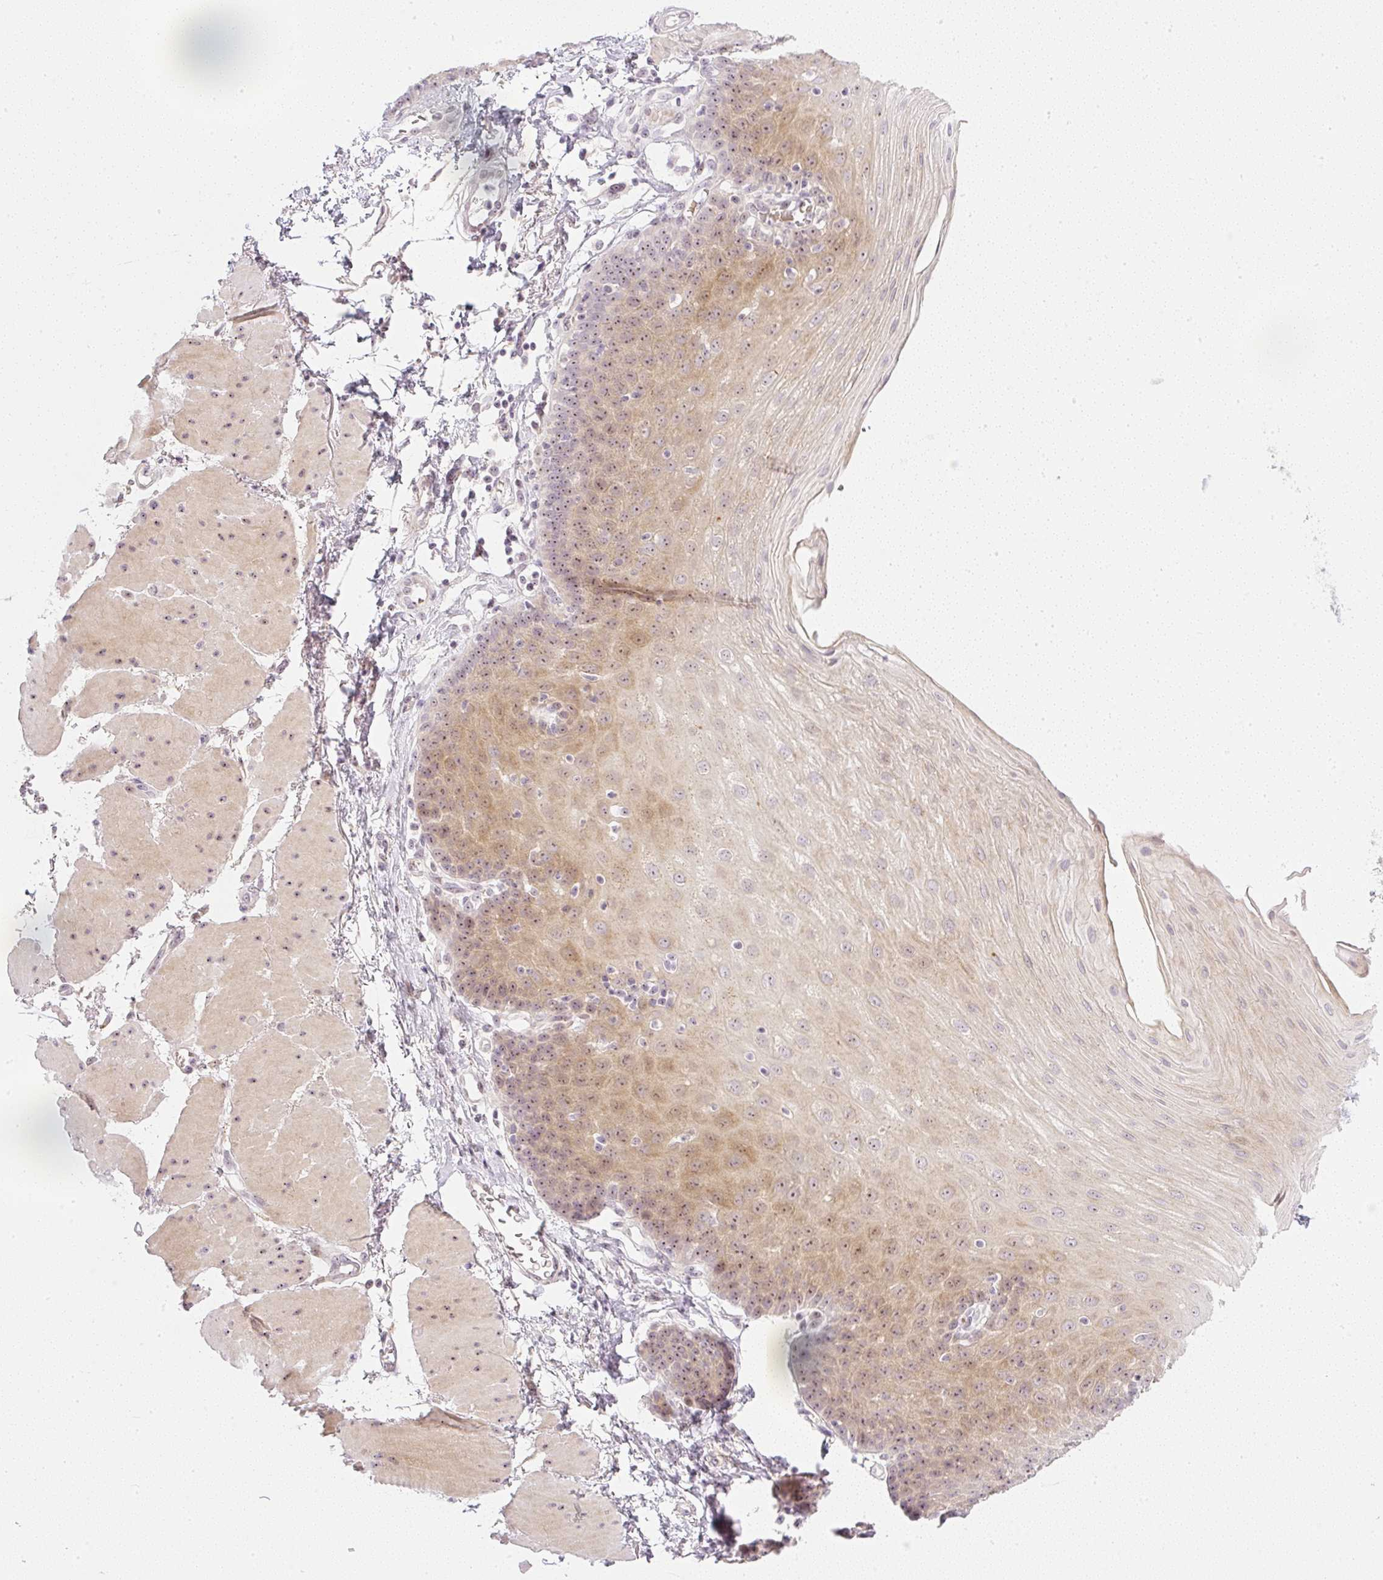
{"staining": {"intensity": "weak", "quantity": "25%-75%", "location": "cytoplasmic/membranous,nuclear"}, "tissue": "esophagus", "cell_type": "Squamous epithelial cells", "image_type": "normal", "snomed": [{"axis": "morphology", "description": "Normal tissue, NOS"}, {"axis": "topography", "description": "Esophagus"}], "caption": "Immunohistochemical staining of normal esophagus shows weak cytoplasmic/membranous,nuclear protein expression in about 25%-75% of squamous epithelial cells. (Brightfield microscopy of DAB IHC at high magnification).", "gene": "AAR2", "patient": {"sex": "female", "age": 81}}